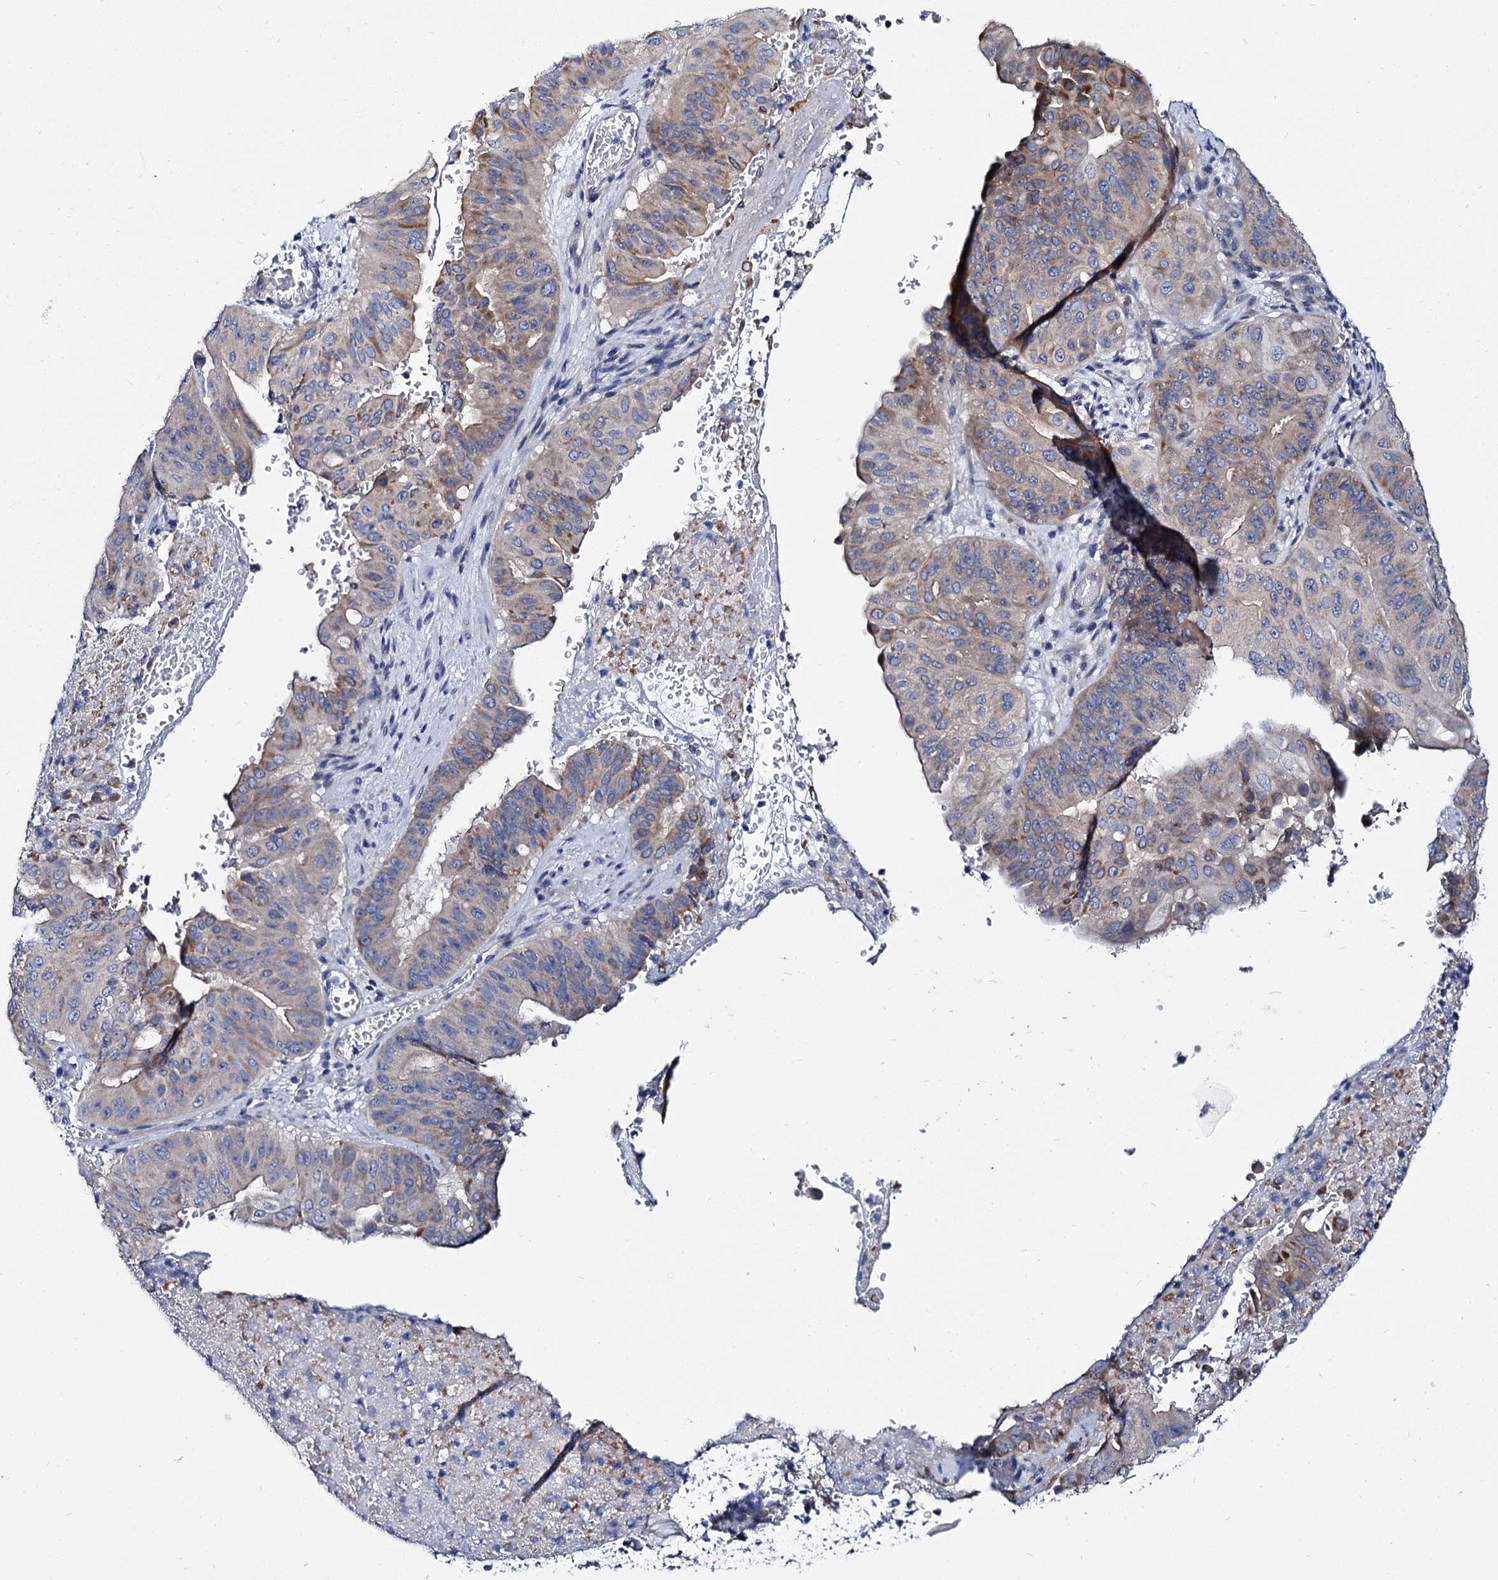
{"staining": {"intensity": "weak", "quantity": "25%-75%", "location": "cytoplasmic/membranous"}, "tissue": "pancreatic cancer", "cell_type": "Tumor cells", "image_type": "cancer", "snomed": [{"axis": "morphology", "description": "Adenocarcinoma, NOS"}, {"axis": "topography", "description": "Pancreas"}], "caption": "Adenocarcinoma (pancreatic) stained for a protein (brown) shows weak cytoplasmic/membranous positive expression in about 25%-75% of tumor cells.", "gene": "PANX2", "patient": {"sex": "female", "age": 77}}